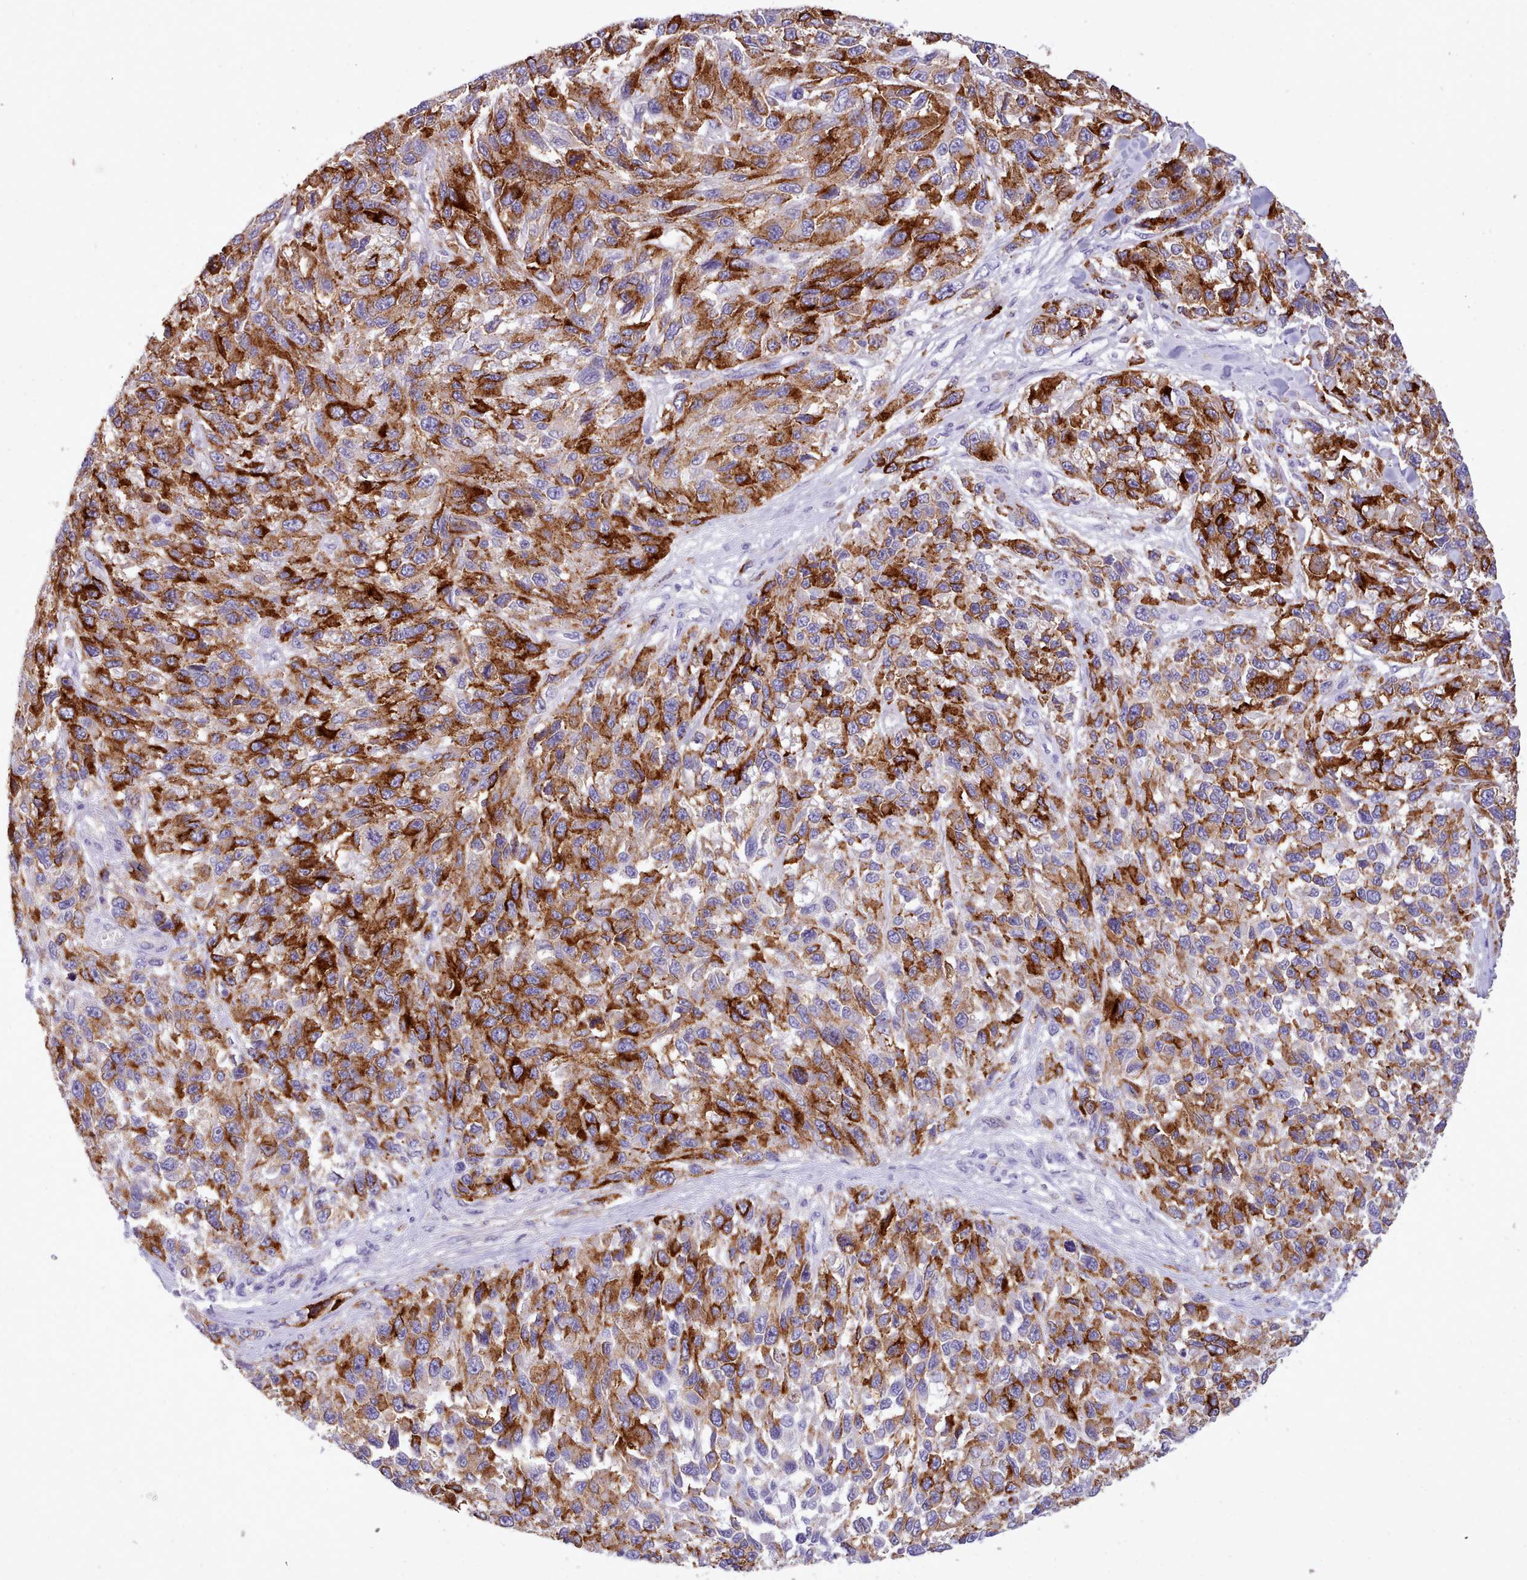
{"staining": {"intensity": "strong", "quantity": ">75%", "location": "cytoplasmic/membranous"}, "tissue": "melanoma", "cell_type": "Tumor cells", "image_type": "cancer", "snomed": [{"axis": "morphology", "description": "Malignant melanoma, NOS"}, {"axis": "topography", "description": "Skin"}], "caption": "Immunohistochemical staining of malignant melanoma exhibits high levels of strong cytoplasmic/membranous staining in about >75% of tumor cells.", "gene": "CYP2A13", "patient": {"sex": "female", "age": 96}}